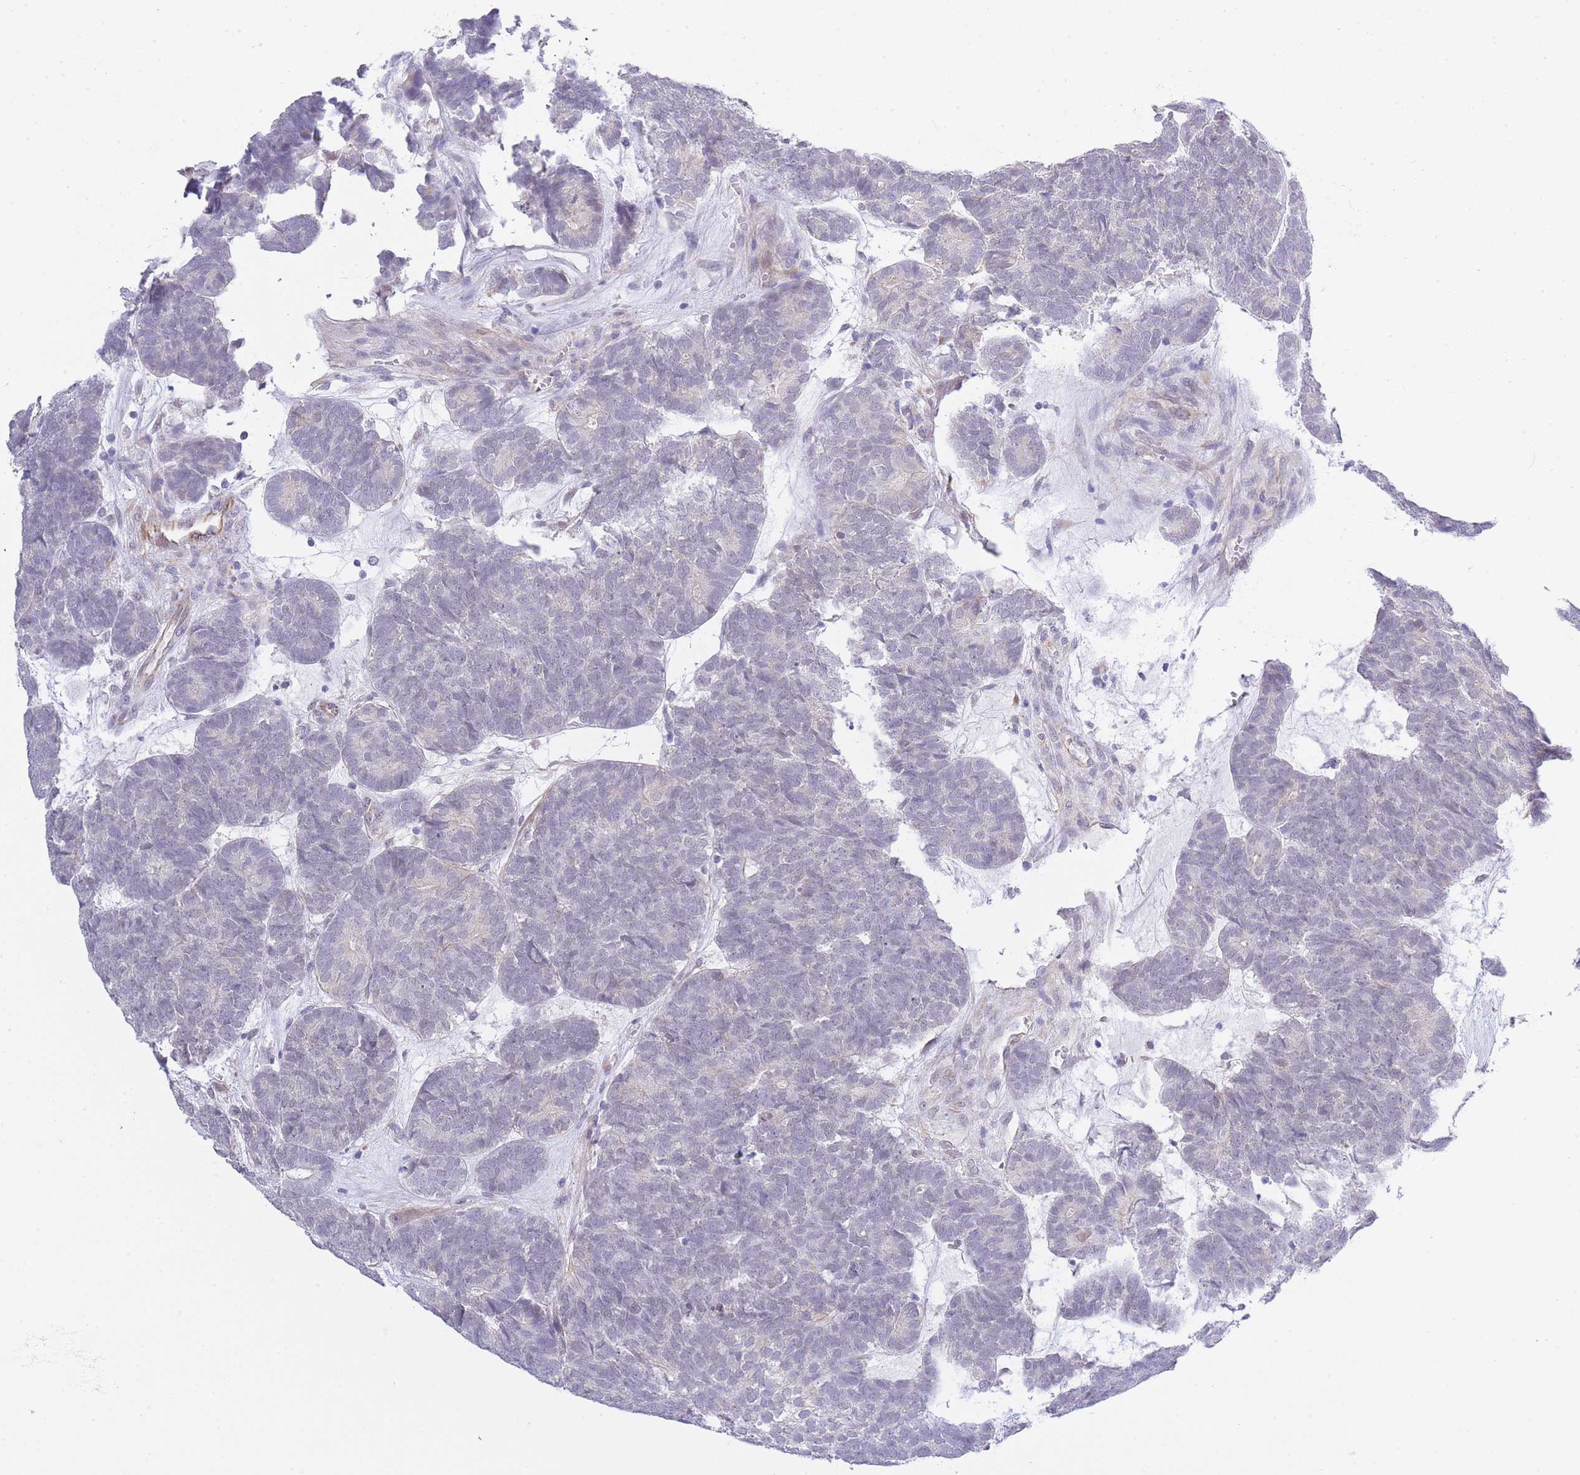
{"staining": {"intensity": "negative", "quantity": "none", "location": "none"}, "tissue": "head and neck cancer", "cell_type": "Tumor cells", "image_type": "cancer", "snomed": [{"axis": "morphology", "description": "Adenocarcinoma, NOS"}, {"axis": "topography", "description": "Head-Neck"}], "caption": "Tumor cells show no significant positivity in head and neck adenocarcinoma. The staining was performed using DAB (3,3'-diaminobenzidine) to visualize the protein expression in brown, while the nuclei were stained in blue with hematoxylin (Magnification: 20x).", "gene": "CTBP1", "patient": {"sex": "female", "age": 81}}